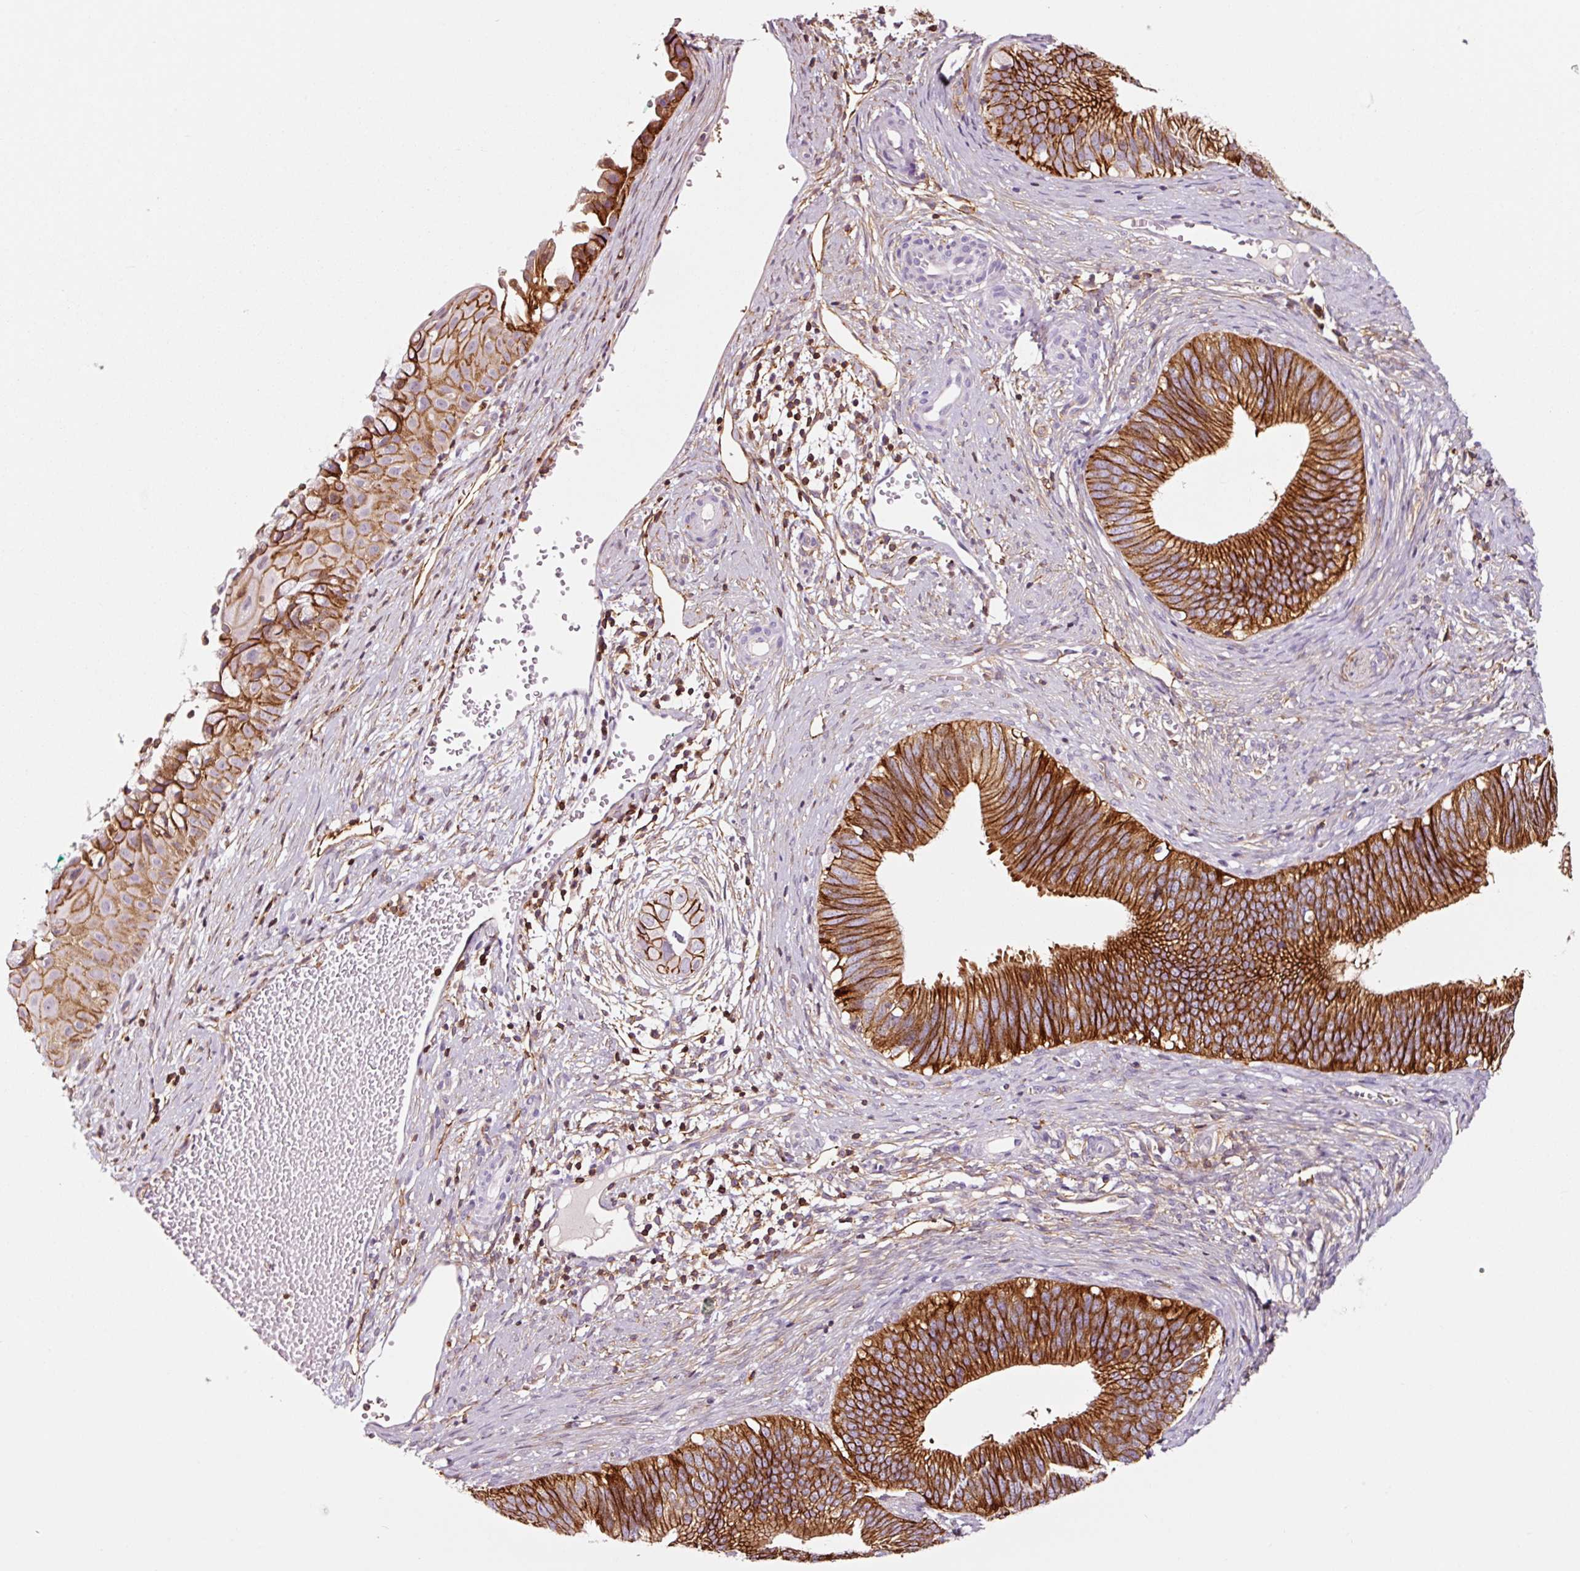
{"staining": {"intensity": "strong", "quantity": ">75%", "location": "cytoplasmic/membranous"}, "tissue": "cervical cancer", "cell_type": "Tumor cells", "image_type": "cancer", "snomed": [{"axis": "morphology", "description": "Adenocarcinoma, NOS"}, {"axis": "topography", "description": "Cervix"}], "caption": "This is a photomicrograph of immunohistochemistry staining of adenocarcinoma (cervical), which shows strong positivity in the cytoplasmic/membranous of tumor cells.", "gene": "ADD3", "patient": {"sex": "female", "age": 42}}